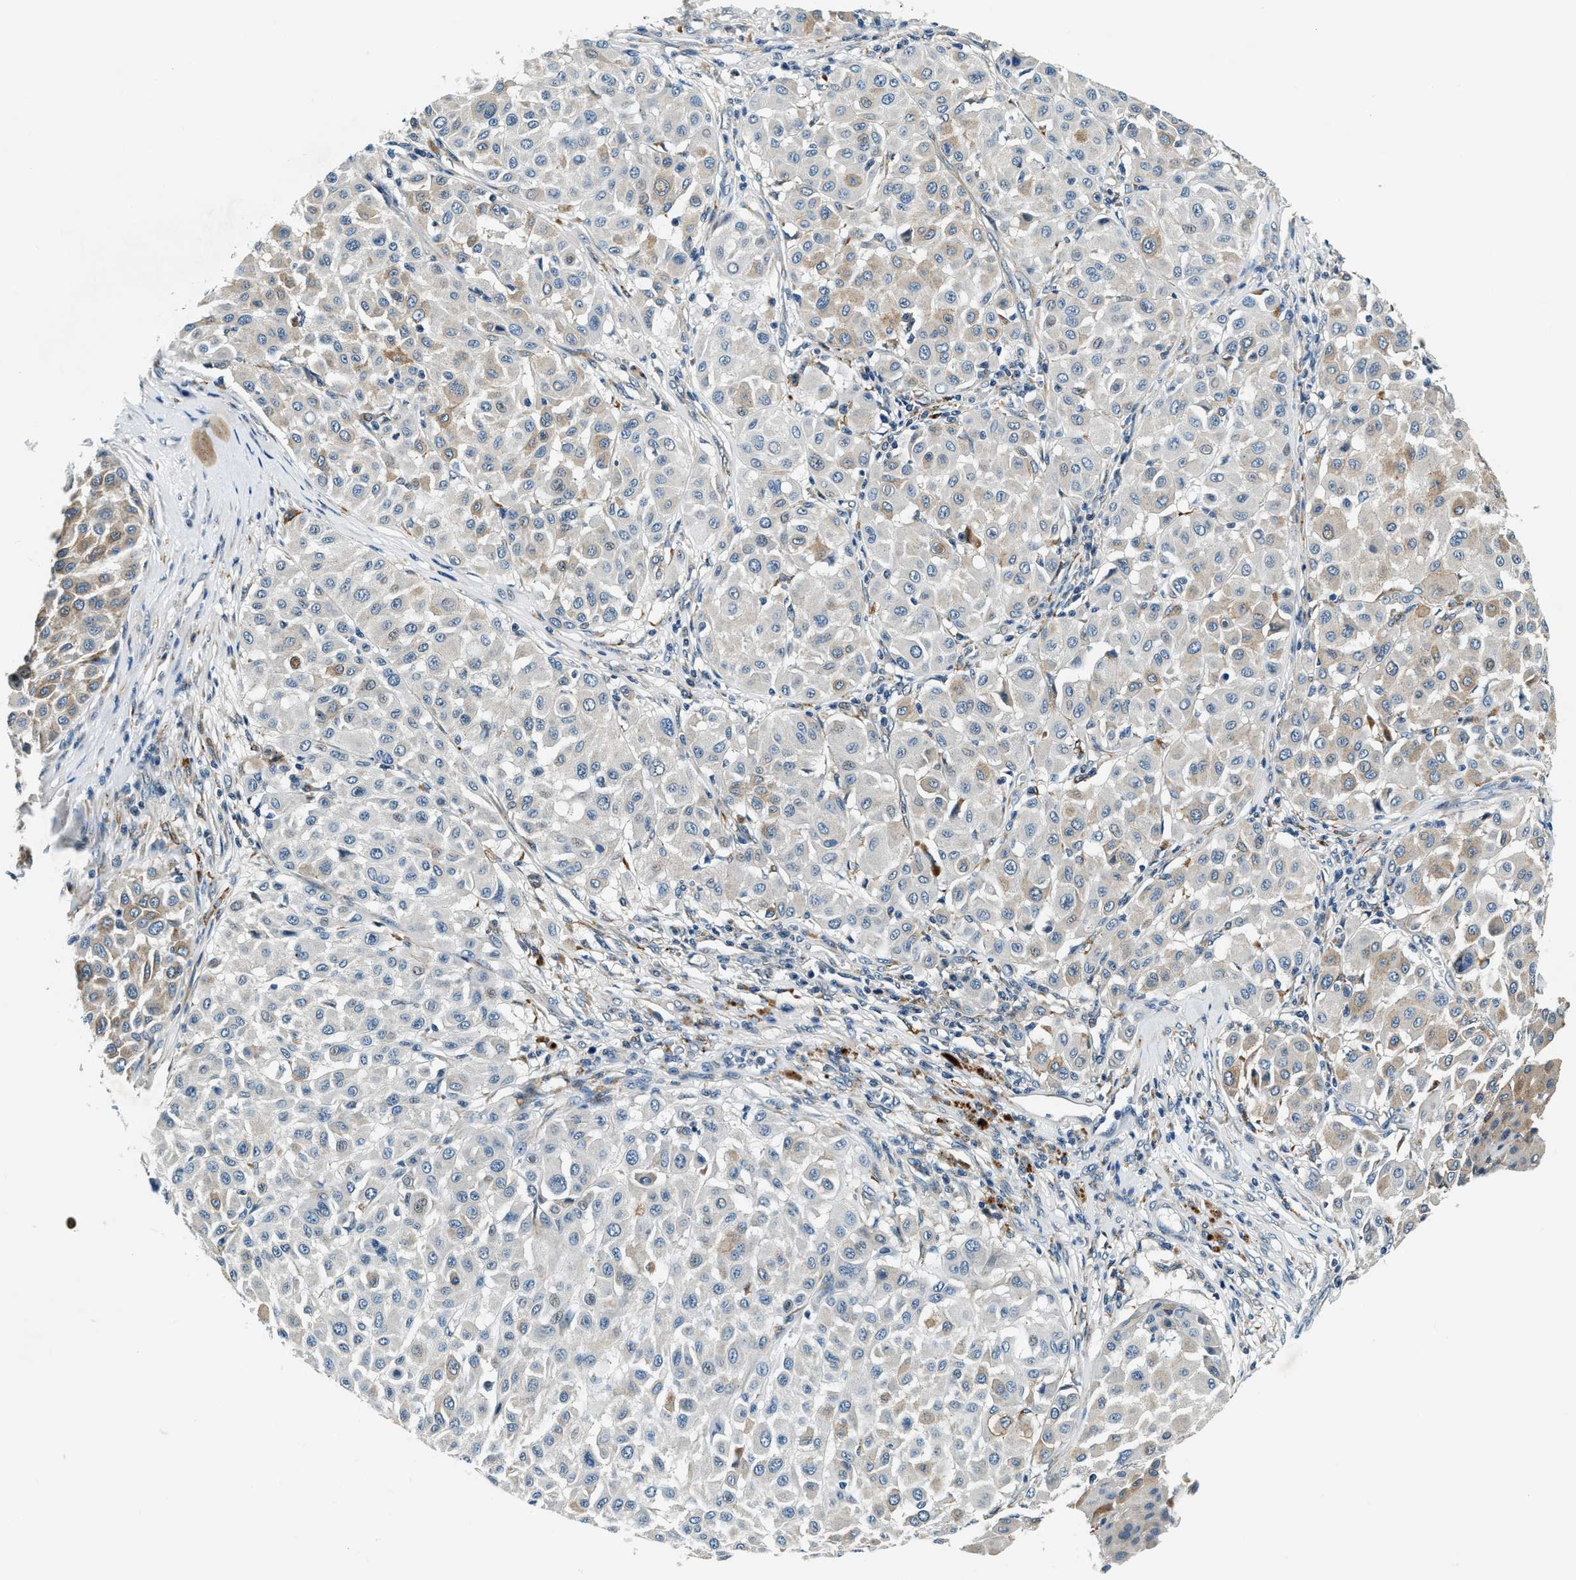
{"staining": {"intensity": "negative", "quantity": "none", "location": "none"}, "tissue": "melanoma", "cell_type": "Tumor cells", "image_type": "cancer", "snomed": [{"axis": "morphology", "description": "Malignant melanoma, Metastatic site"}, {"axis": "topography", "description": "Soft tissue"}], "caption": "Melanoma was stained to show a protein in brown. There is no significant positivity in tumor cells.", "gene": "C2orf66", "patient": {"sex": "male", "age": 41}}